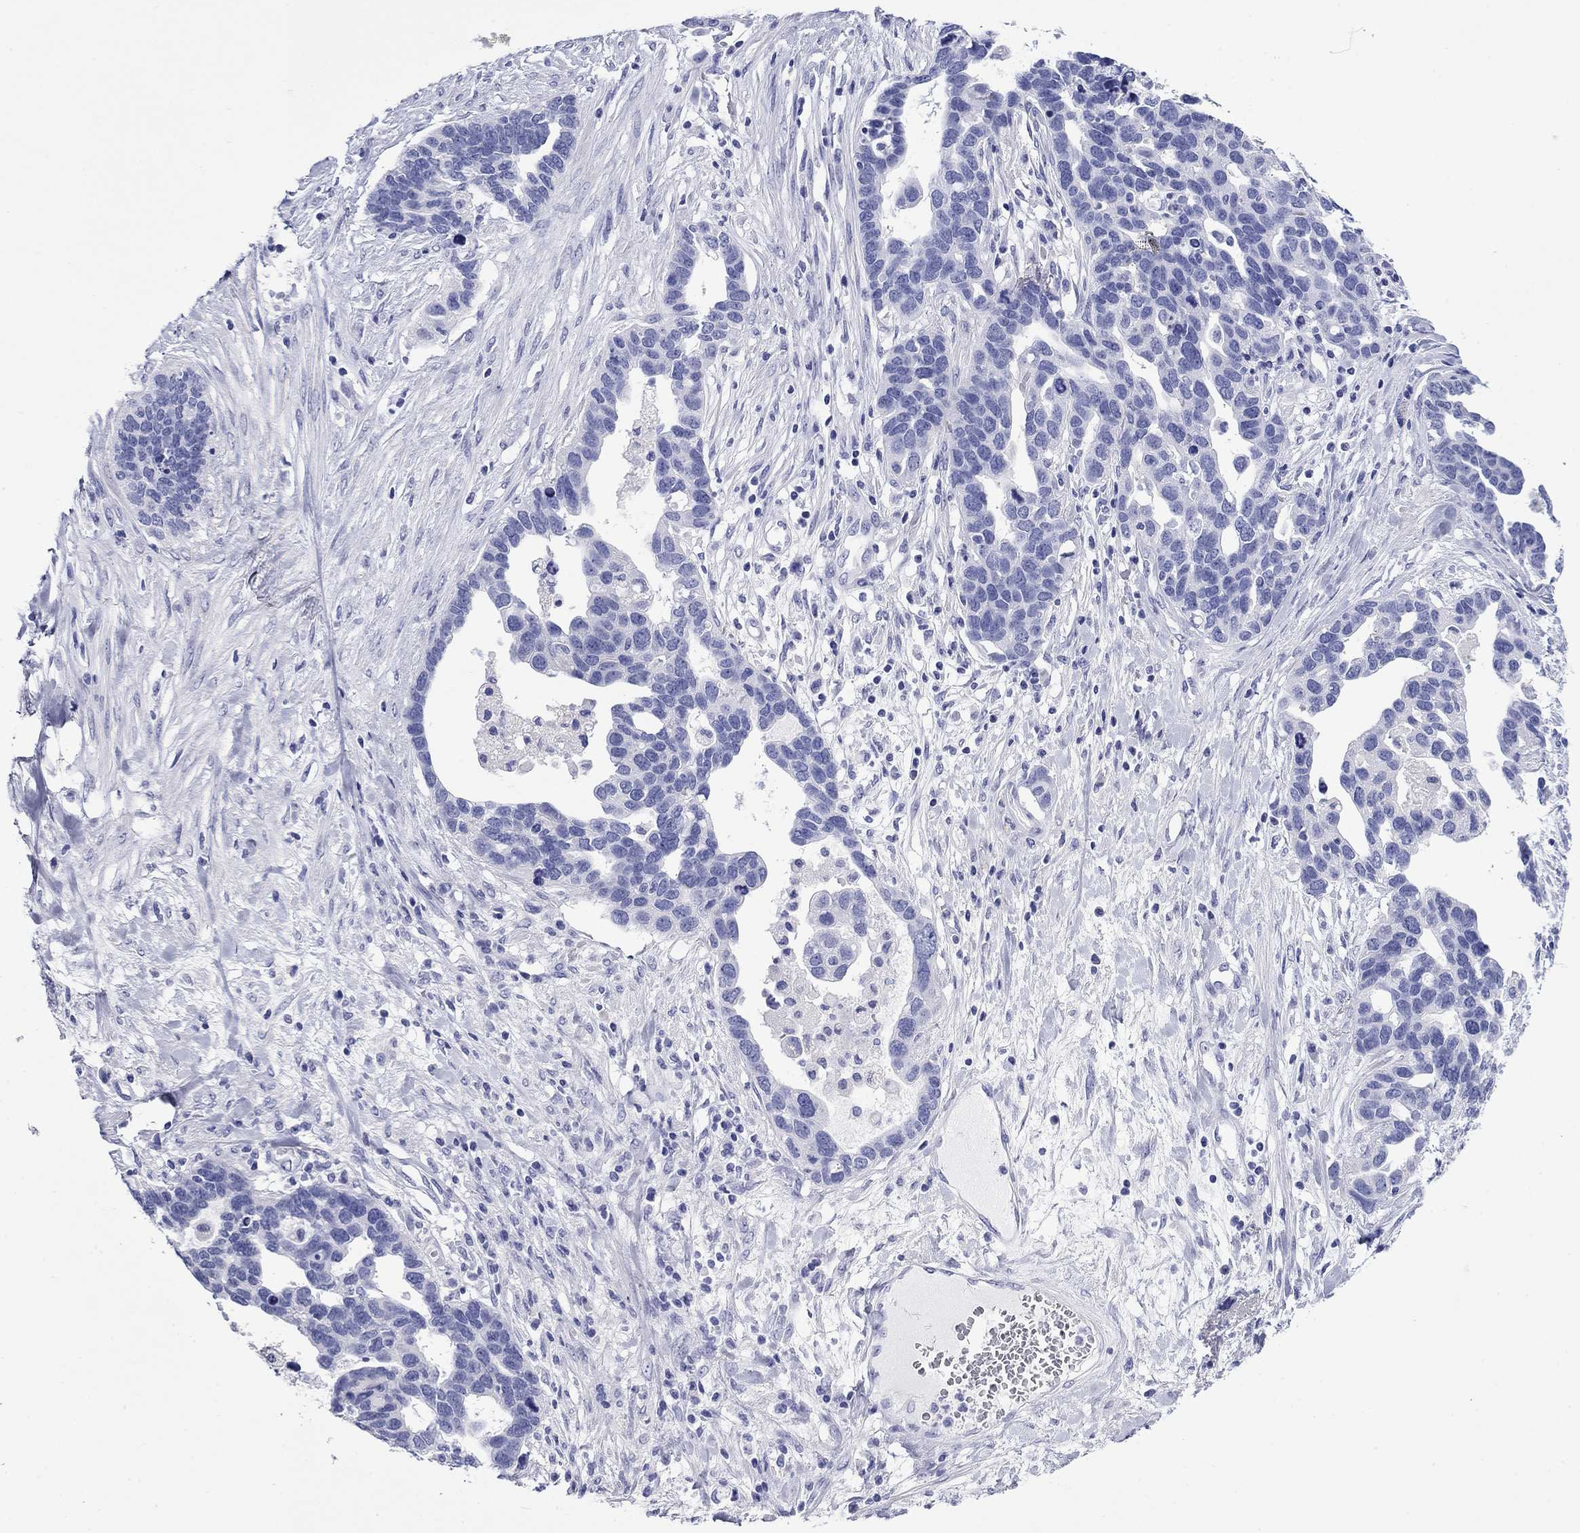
{"staining": {"intensity": "negative", "quantity": "none", "location": "none"}, "tissue": "ovarian cancer", "cell_type": "Tumor cells", "image_type": "cancer", "snomed": [{"axis": "morphology", "description": "Cystadenocarcinoma, serous, NOS"}, {"axis": "topography", "description": "Ovary"}], "caption": "A high-resolution histopathology image shows immunohistochemistry staining of ovarian cancer, which demonstrates no significant expression in tumor cells.", "gene": "GIP", "patient": {"sex": "female", "age": 54}}